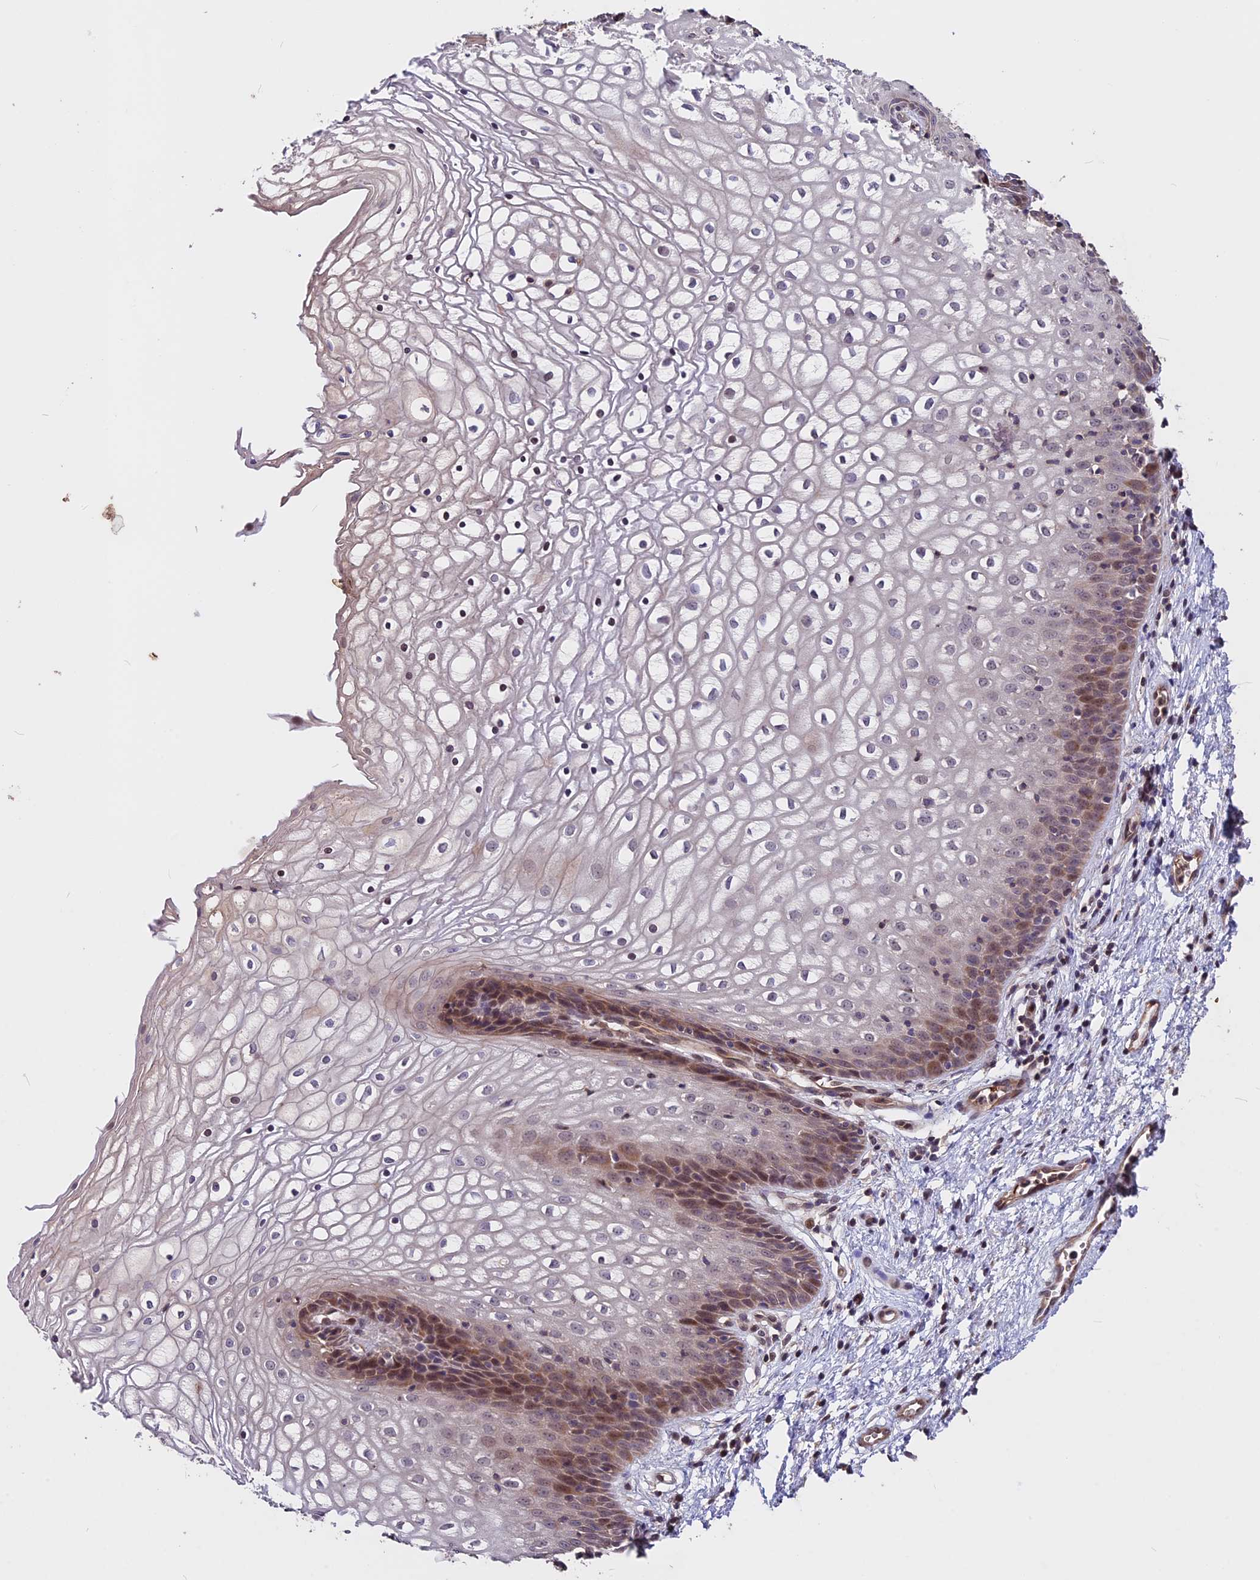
{"staining": {"intensity": "weak", "quantity": "<25%", "location": "cytoplasmic/membranous,nuclear"}, "tissue": "vagina", "cell_type": "Squamous epithelial cells", "image_type": "normal", "snomed": [{"axis": "morphology", "description": "Normal tissue, NOS"}, {"axis": "topography", "description": "Vagina"}], "caption": "Immunohistochemical staining of unremarkable human vagina shows no significant expression in squamous epithelial cells. (DAB immunohistochemistry visualized using brightfield microscopy, high magnification).", "gene": "ZC3H10", "patient": {"sex": "female", "age": 34}}